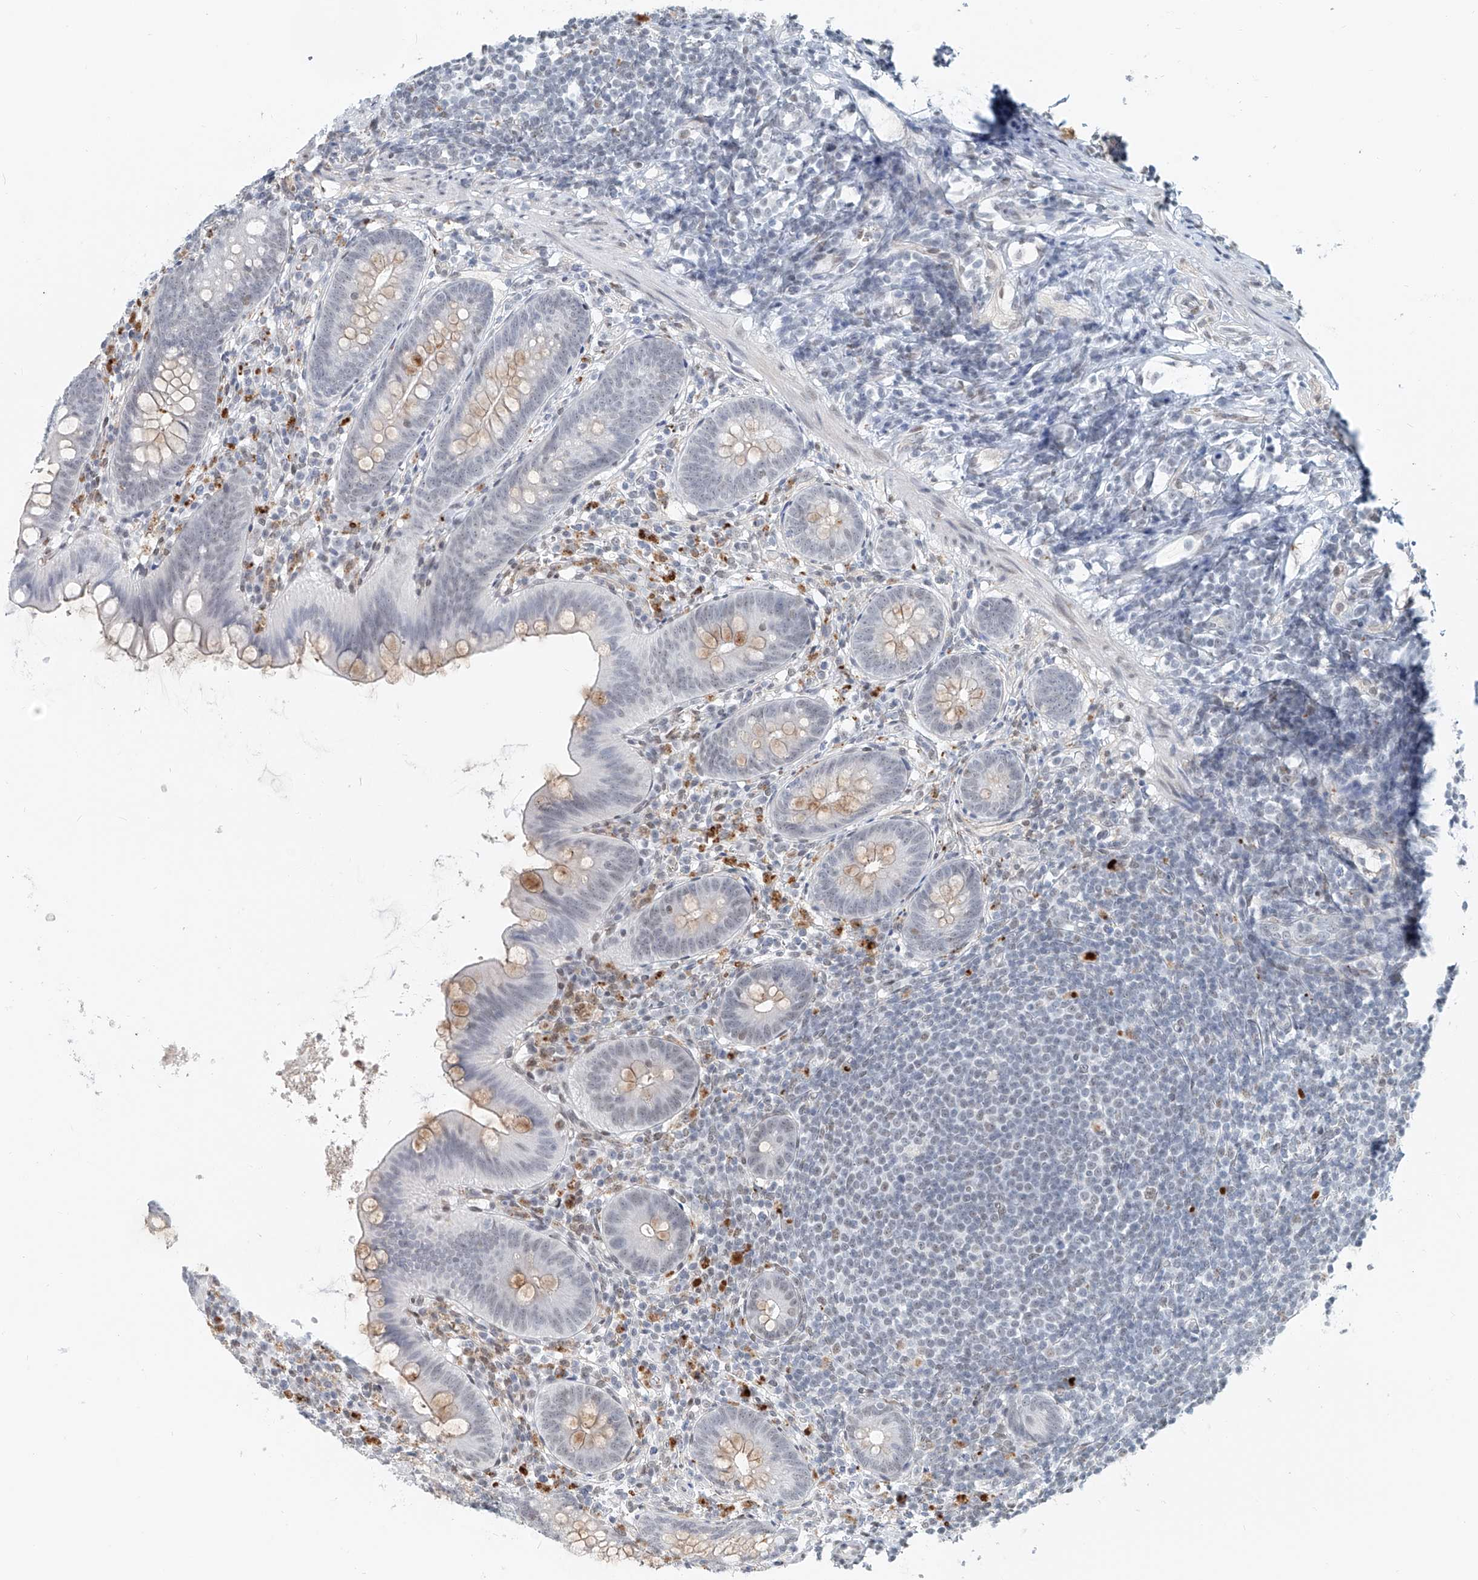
{"staining": {"intensity": "weak", "quantity": "<25%", "location": "cytoplasmic/membranous"}, "tissue": "appendix", "cell_type": "Glandular cells", "image_type": "normal", "snomed": [{"axis": "morphology", "description": "Normal tissue, NOS"}, {"axis": "topography", "description": "Appendix"}], "caption": "The immunohistochemistry (IHC) photomicrograph has no significant positivity in glandular cells of appendix. (DAB (3,3'-diaminobenzidine) immunohistochemistry visualized using brightfield microscopy, high magnification).", "gene": "SASH1", "patient": {"sex": "female", "age": 62}}